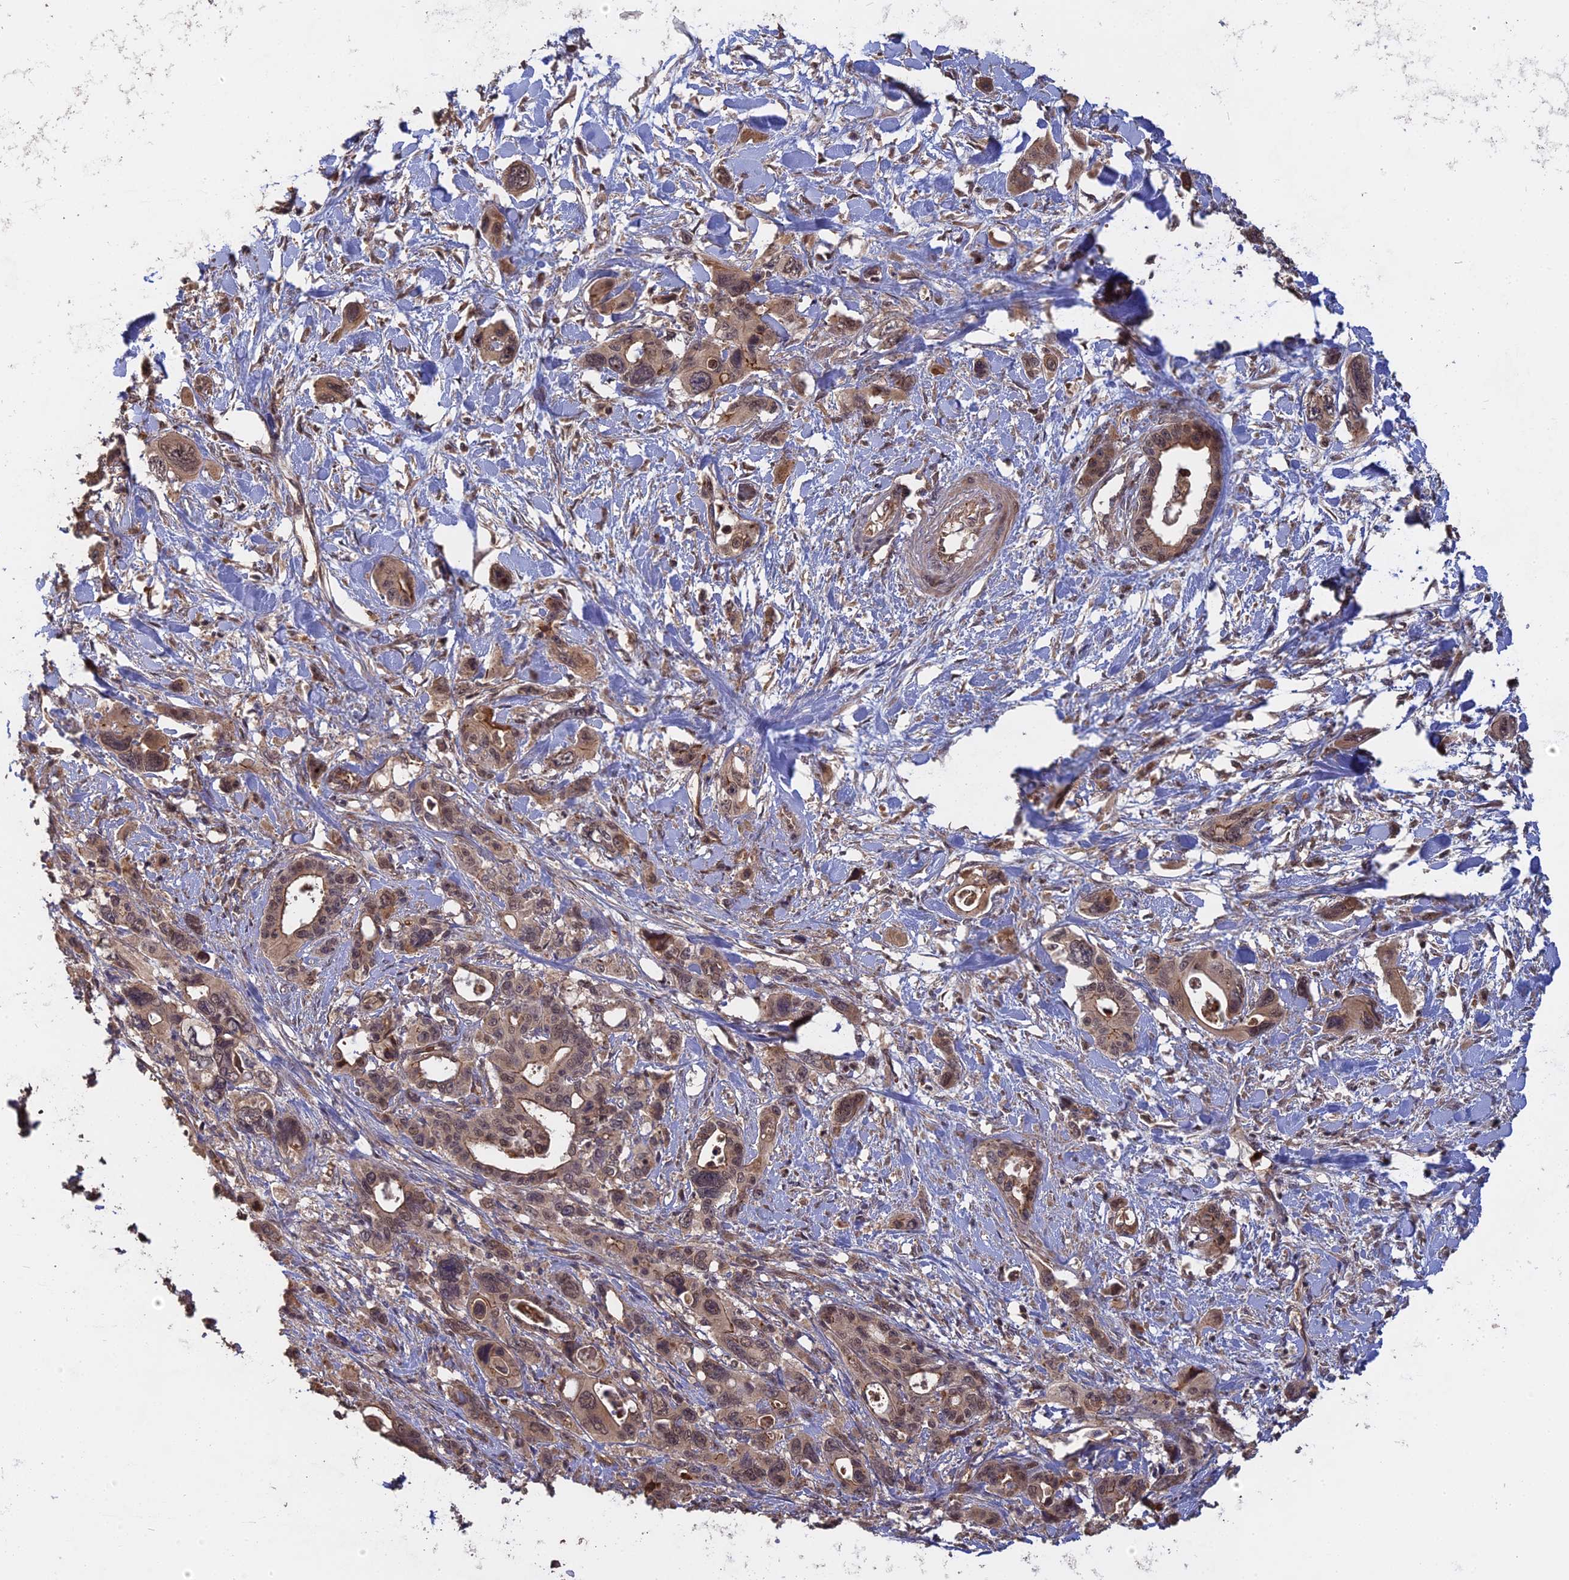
{"staining": {"intensity": "moderate", "quantity": ">75%", "location": "cytoplasmic/membranous,nuclear"}, "tissue": "pancreatic cancer", "cell_type": "Tumor cells", "image_type": "cancer", "snomed": [{"axis": "morphology", "description": "Adenocarcinoma, NOS"}, {"axis": "topography", "description": "Pancreas"}], "caption": "Pancreatic cancer (adenocarcinoma) was stained to show a protein in brown. There is medium levels of moderate cytoplasmic/membranous and nuclear staining in about >75% of tumor cells. Ihc stains the protein of interest in brown and the nuclei are stained blue.", "gene": "ARHGAP40", "patient": {"sex": "male", "age": 46}}